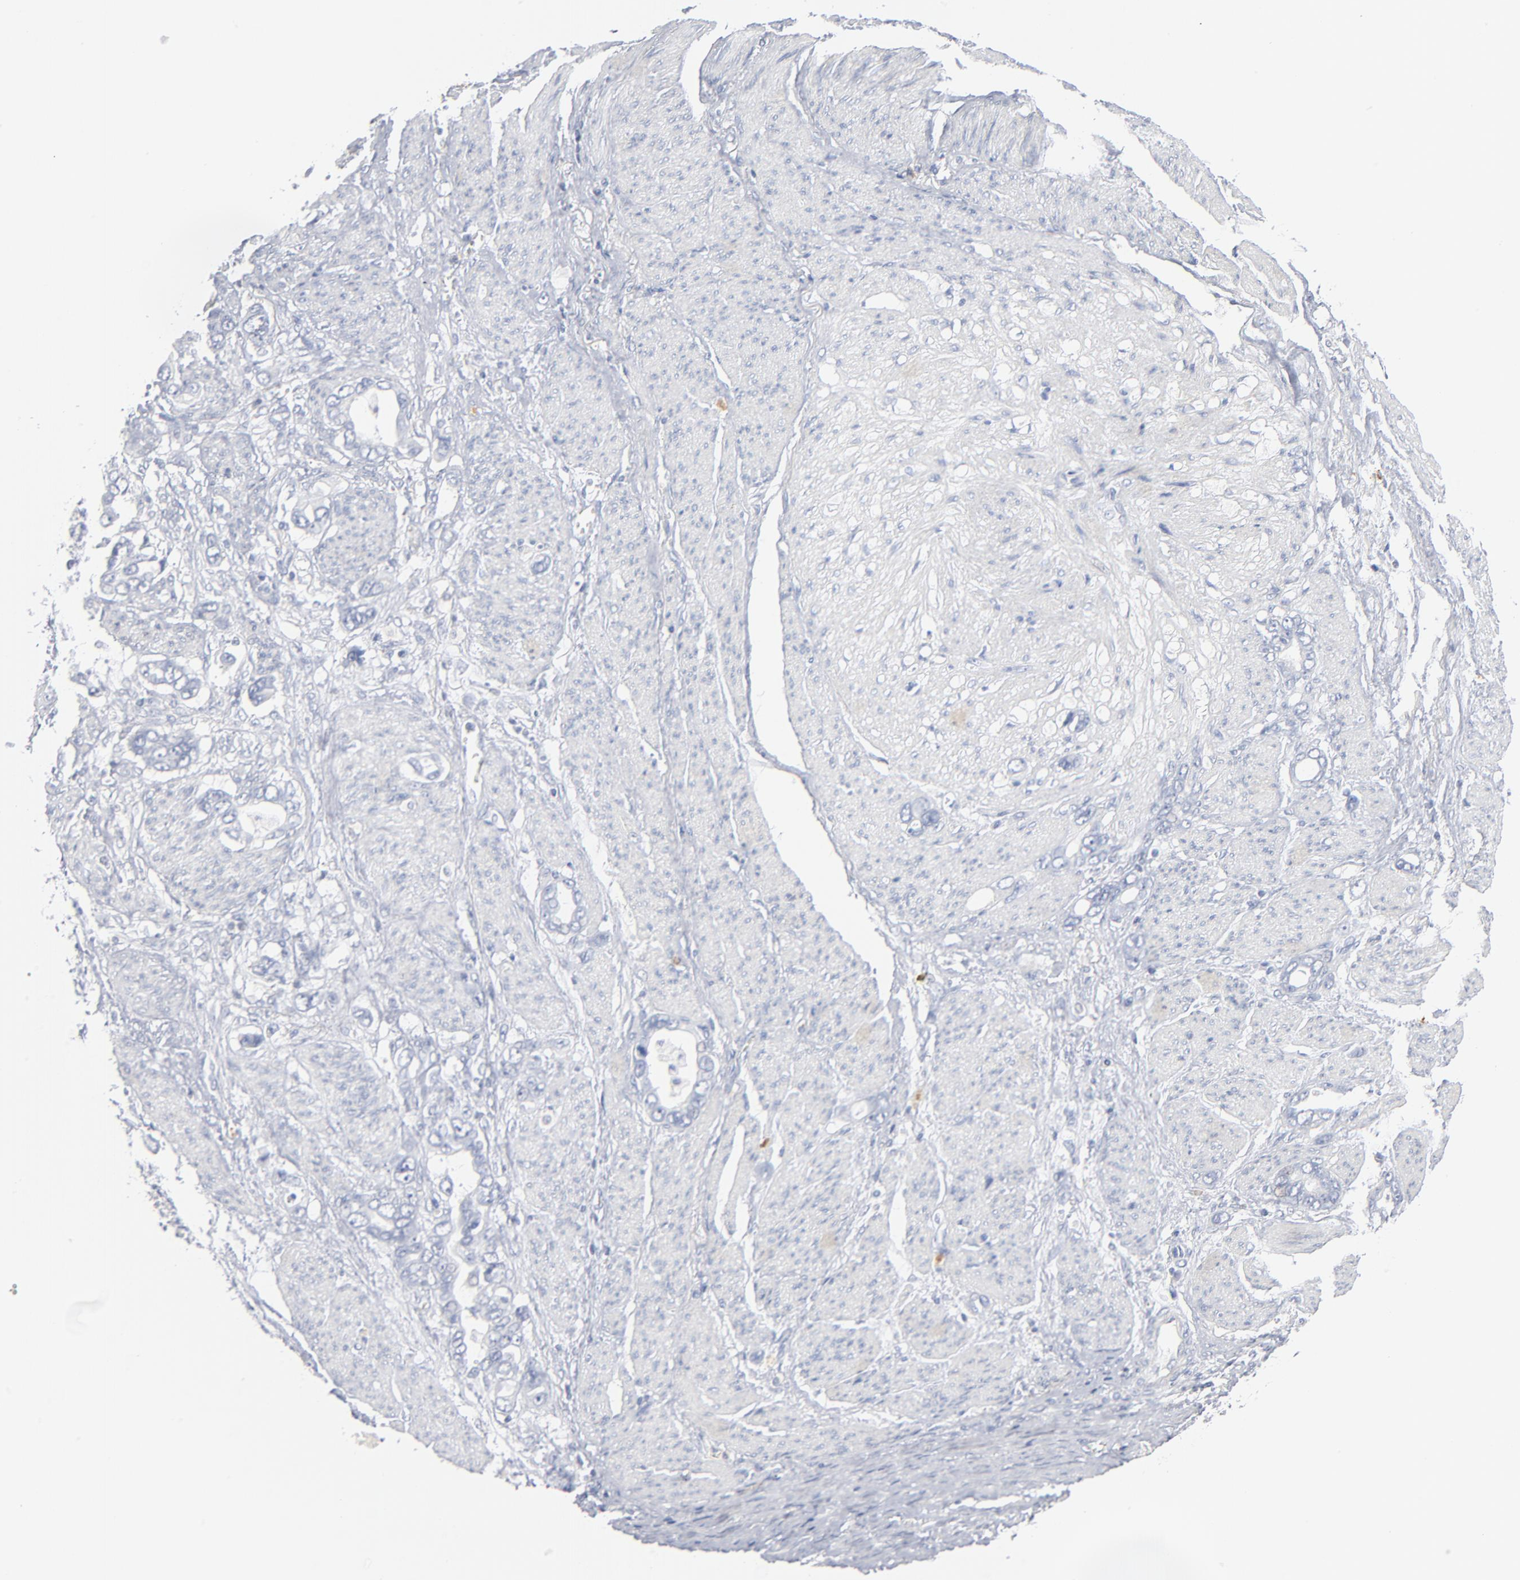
{"staining": {"intensity": "negative", "quantity": "none", "location": "none"}, "tissue": "stomach cancer", "cell_type": "Tumor cells", "image_type": "cancer", "snomed": [{"axis": "morphology", "description": "Adenocarcinoma, NOS"}, {"axis": "topography", "description": "Stomach"}], "caption": "The image demonstrates no staining of tumor cells in stomach adenocarcinoma.", "gene": "PTK2B", "patient": {"sex": "male", "age": 78}}